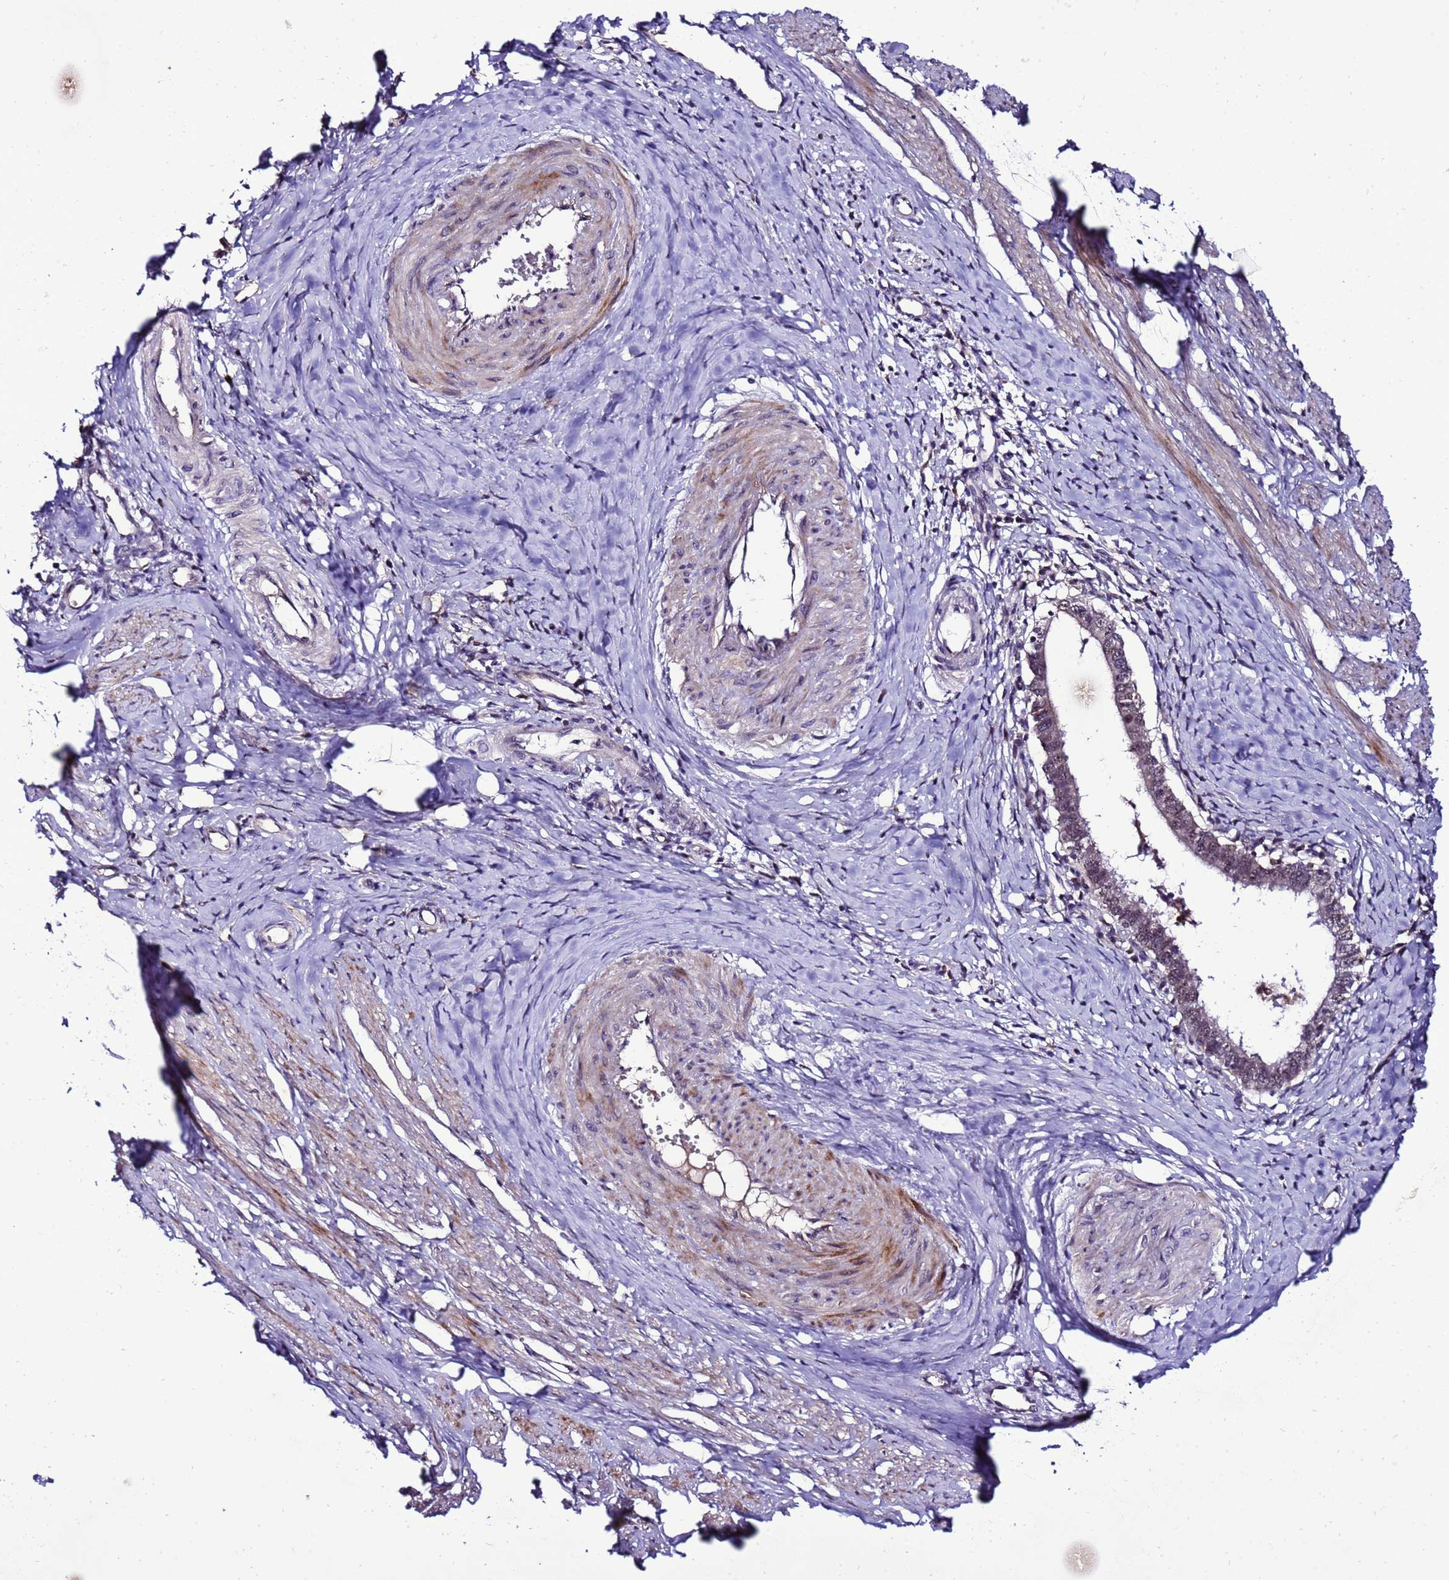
{"staining": {"intensity": "moderate", "quantity": "<25%", "location": "nuclear"}, "tissue": "cervical cancer", "cell_type": "Tumor cells", "image_type": "cancer", "snomed": [{"axis": "morphology", "description": "Adenocarcinoma, NOS"}, {"axis": "topography", "description": "Cervix"}], "caption": "Immunohistochemical staining of cervical cancer (adenocarcinoma) reveals low levels of moderate nuclear protein staining in about <25% of tumor cells. The protein of interest is stained brown, and the nuclei are stained in blue (DAB IHC with brightfield microscopy, high magnification).", "gene": "C19orf47", "patient": {"sex": "female", "age": 36}}